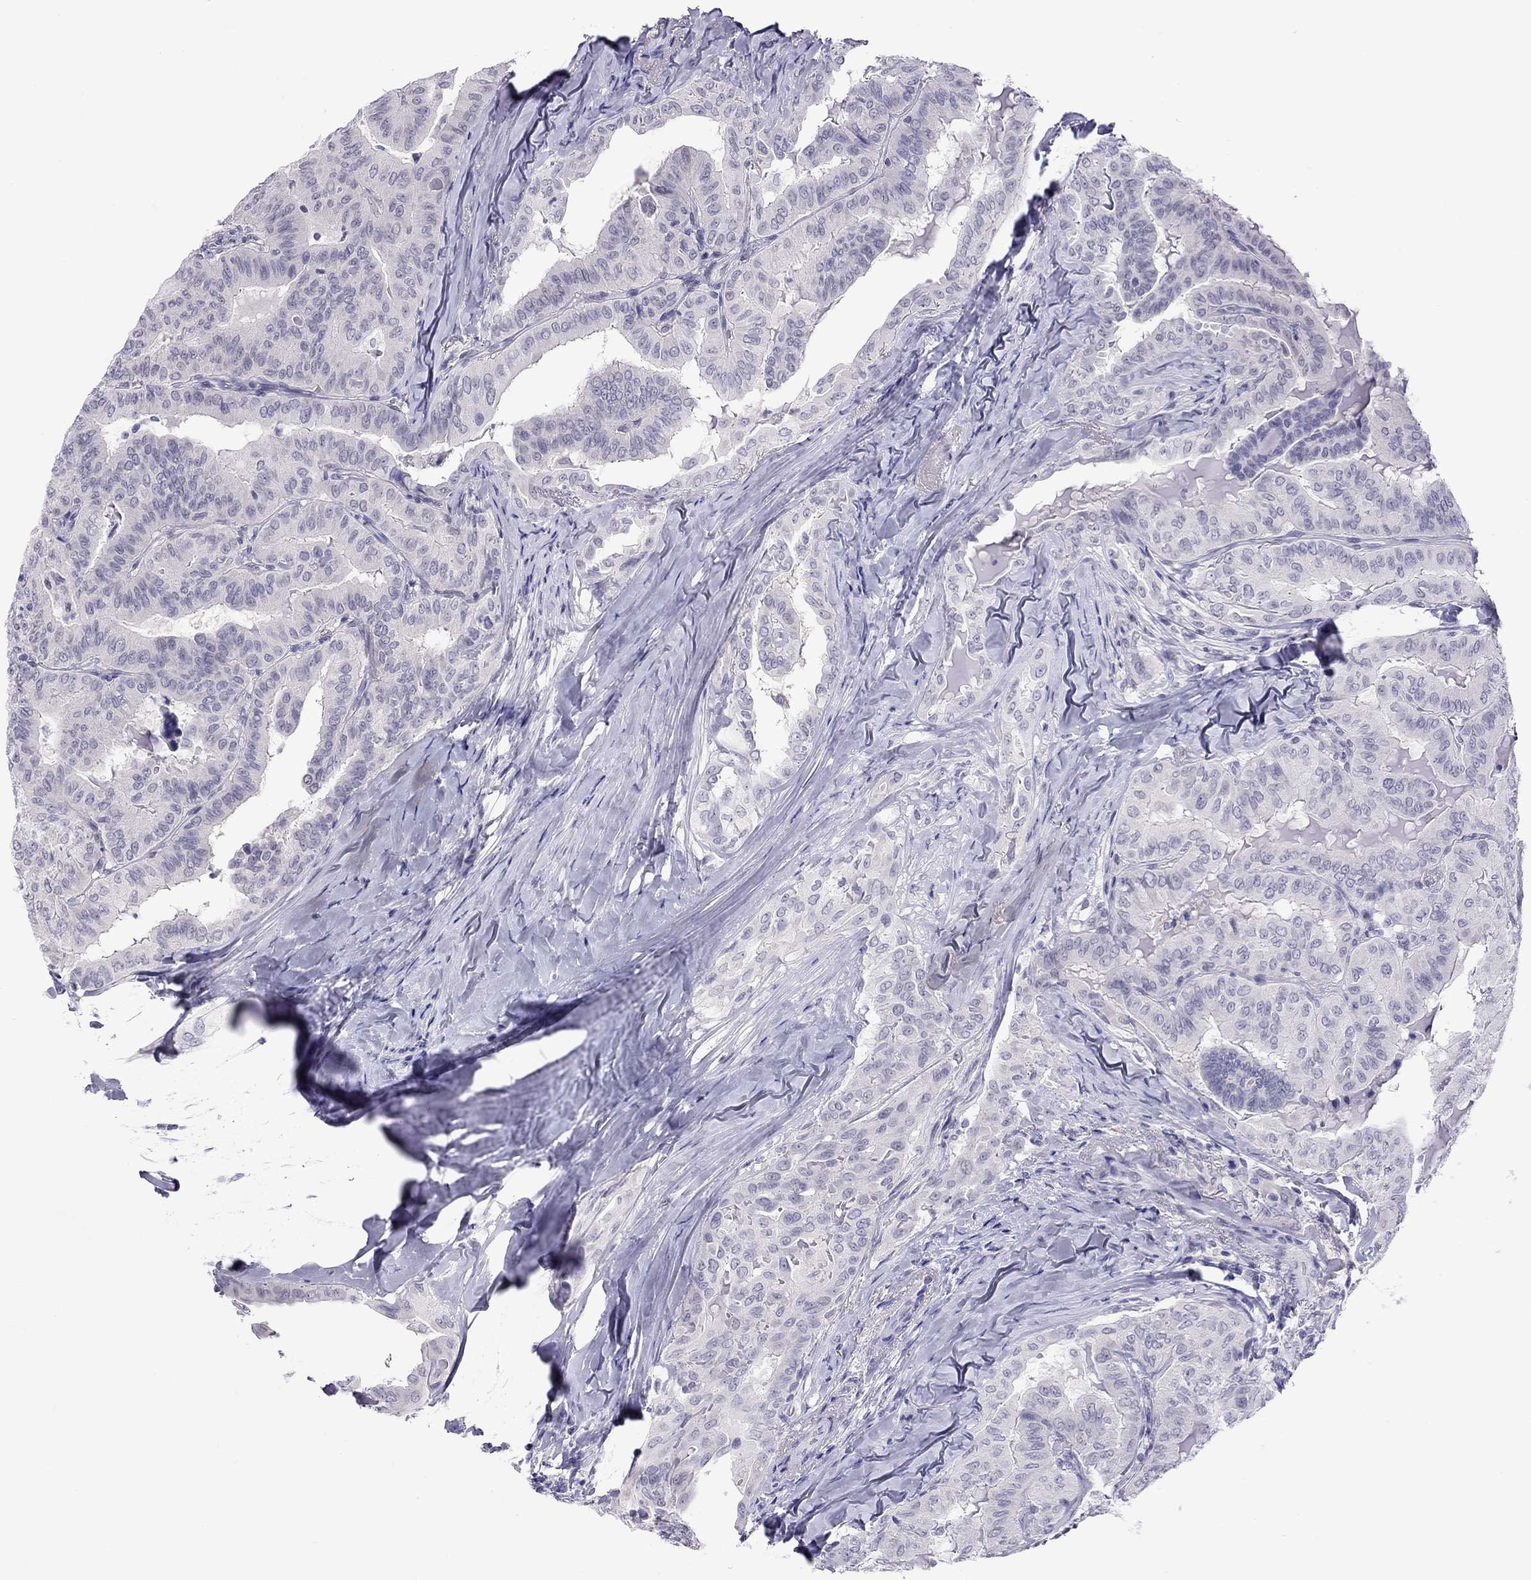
{"staining": {"intensity": "negative", "quantity": "none", "location": "none"}, "tissue": "thyroid cancer", "cell_type": "Tumor cells", "image_type": "cancer", "snomed": [{"axis": "morphology", "description": "Papillary adenocarcinoma, NOS"}, {"axis": "topography", "description": "Thyroid gland"}], "caption": "High magnification brightfield microscopy of thyroid cancer (papillary adenocarcinoma) stained with DAB (brown) and counterstained with hematoxylin (blue): tumor cells show no significant staining.", "gene": "CHRNB3", "patient": {"sex": "female", "age": 68}}